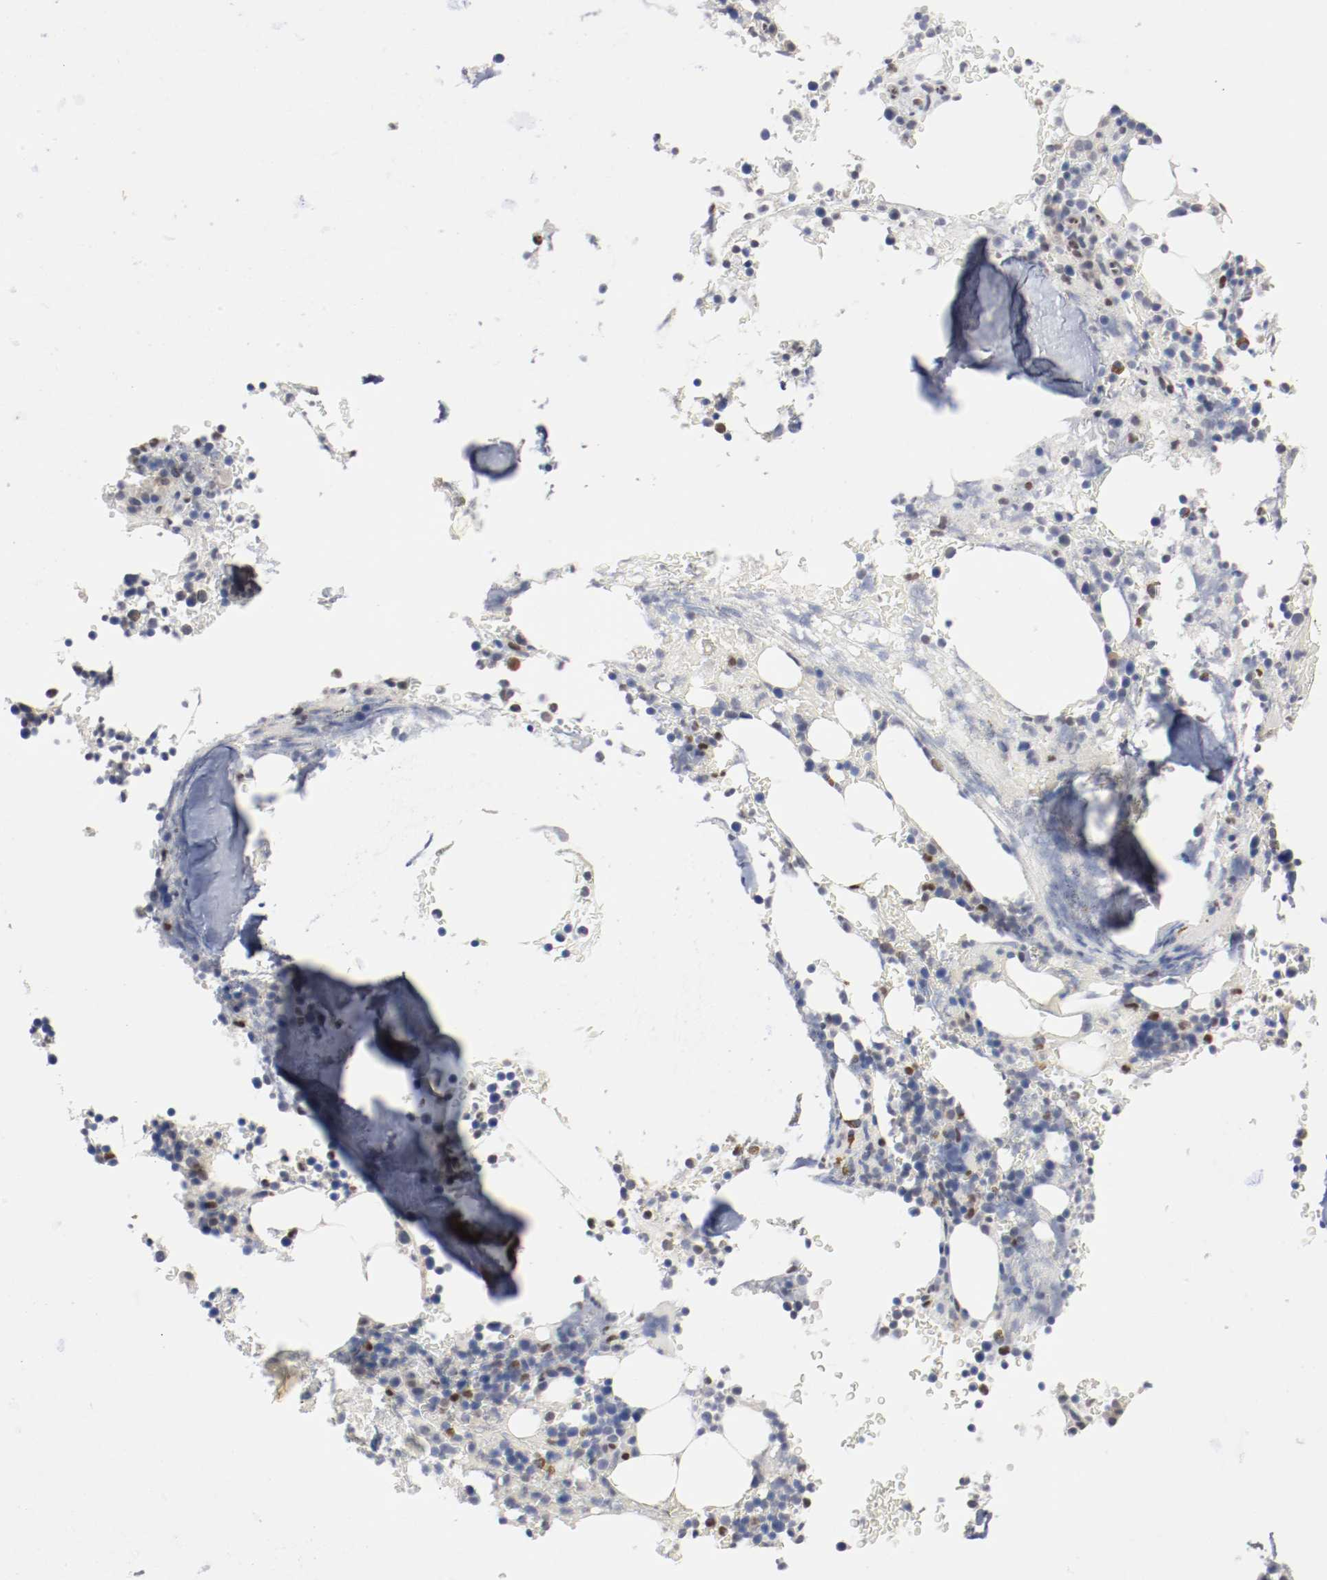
{"staining": {"intensity": "strong", "quantity": "<25%", "location": "cytoplasmic/membranous,nuclear"}, "tissue": "bone marrow", "cell_type": "Hematopoietic cells", "image_type": "normal", "snomed": [{"axis": "morphology", "description": "Normal tissue, NOS"}, {"axis": "topography", "description": "Bone marrow"}], "caption": "A high-resolution image shows immunohistochemistry staining of benign bone marrow, which exhibits strong cytoplasmic/membranous,nuclear expression in approximately <25% of hematopoietic cells. (Stains: DAB (3,3'-diaminobenzidine) in brown, nuclei in blue, Microscopy: brightfield microscopy at high magnification).", "gene": "FOSL2", "patient": {"sex": "female", "age": 73}}